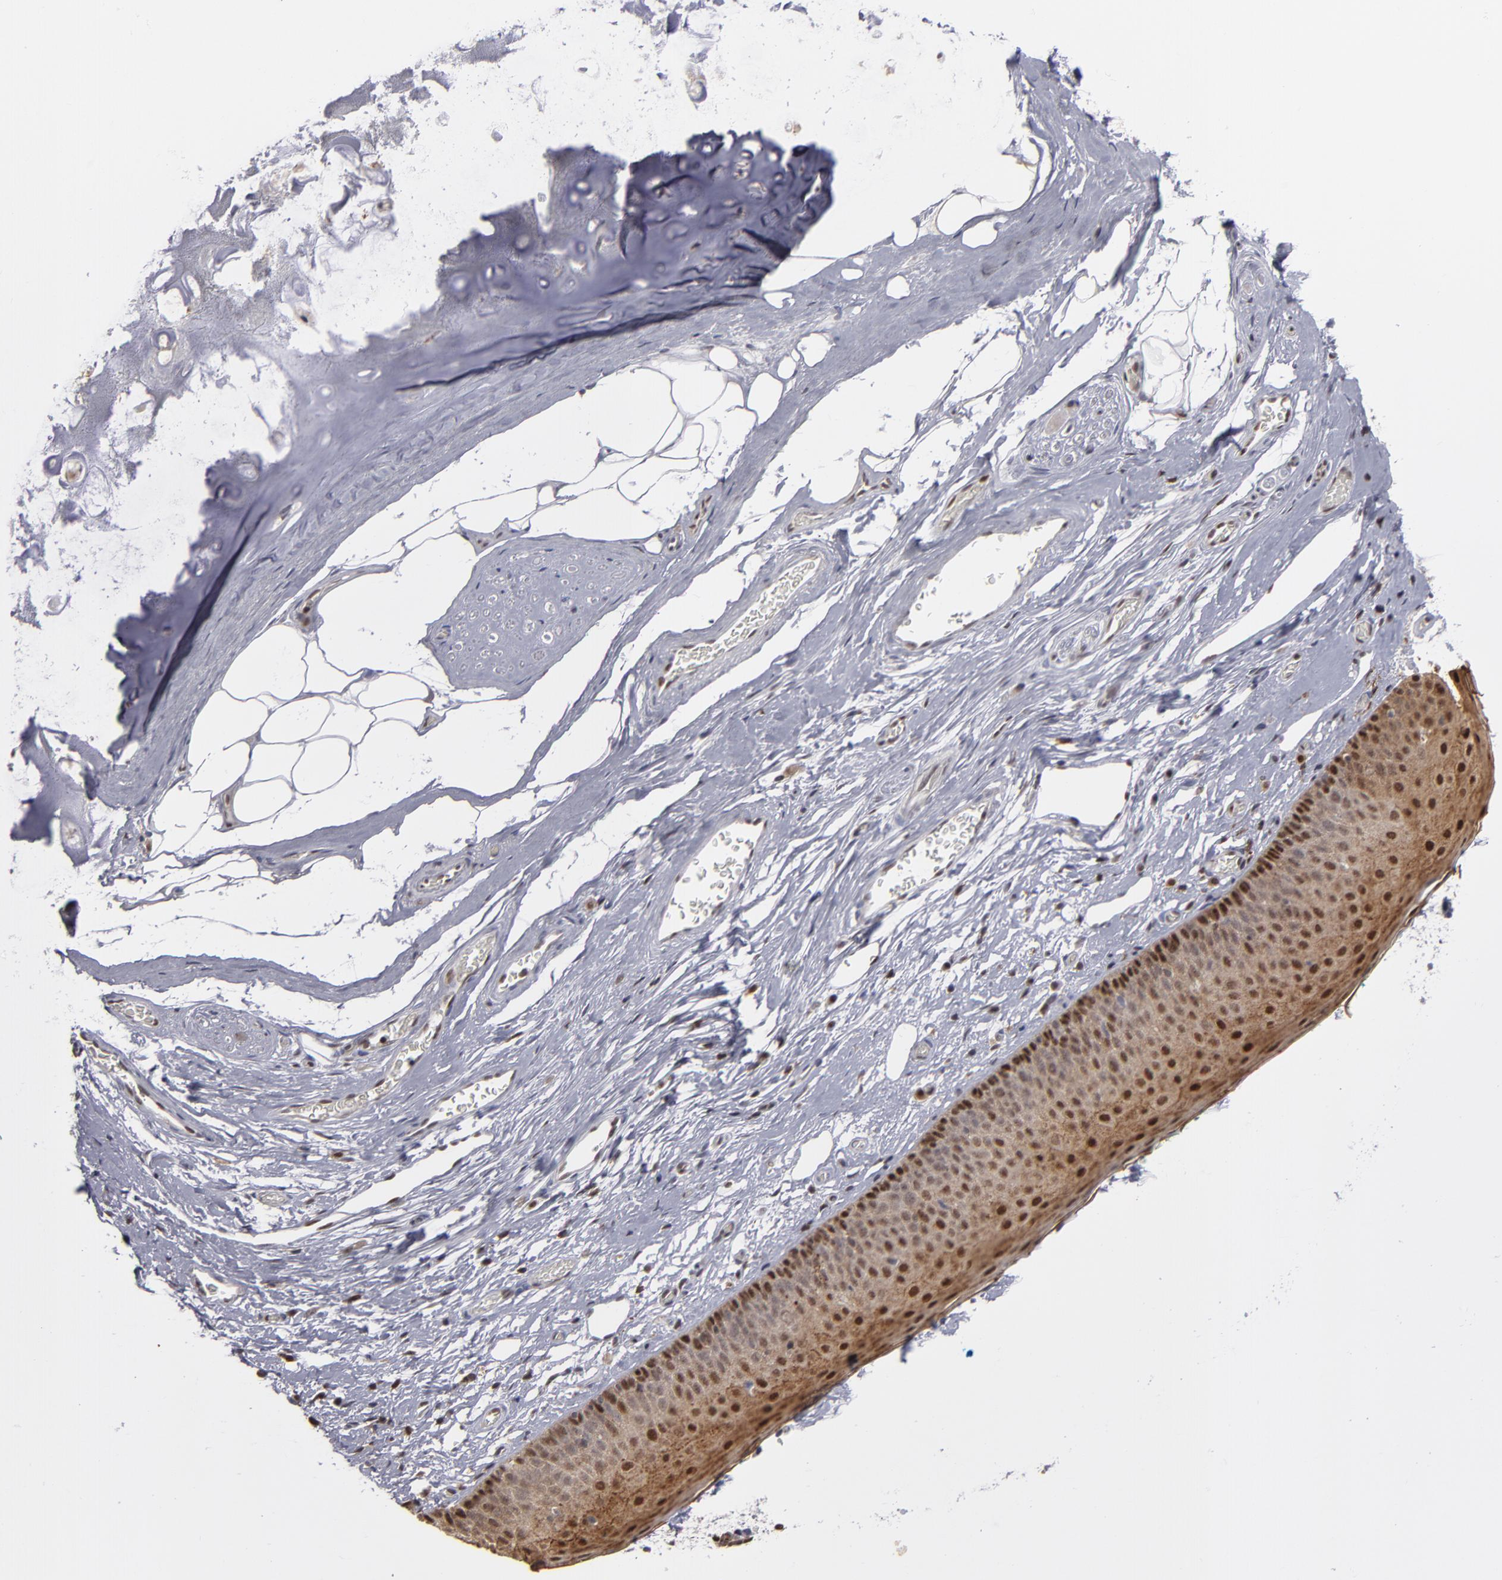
{"staining": {"intensity": "moderate", "quantity": ">75%", "location": "cytoplasmic/membranous,nuclear"}, "tissue": "nasopharynx", "cell_type": "Respiratory epithelial cells", "image_type": "normal", "snomed": [{"axis": "morphology", "description": "Normal tissue, NOS"}, {"axis": "topography", "description": "Nasopharynx"}], "caption": "High-power microscopy captured an immunohistochemistry (IHC) histopathology image of benign nasopharynx, revealing moderate cytoplasmic/membranous,nuclear staining in approximately >75% of respiratory epithelial cells.", "gene": "GSR", "patient": {"sex": "male", "age": 56}}